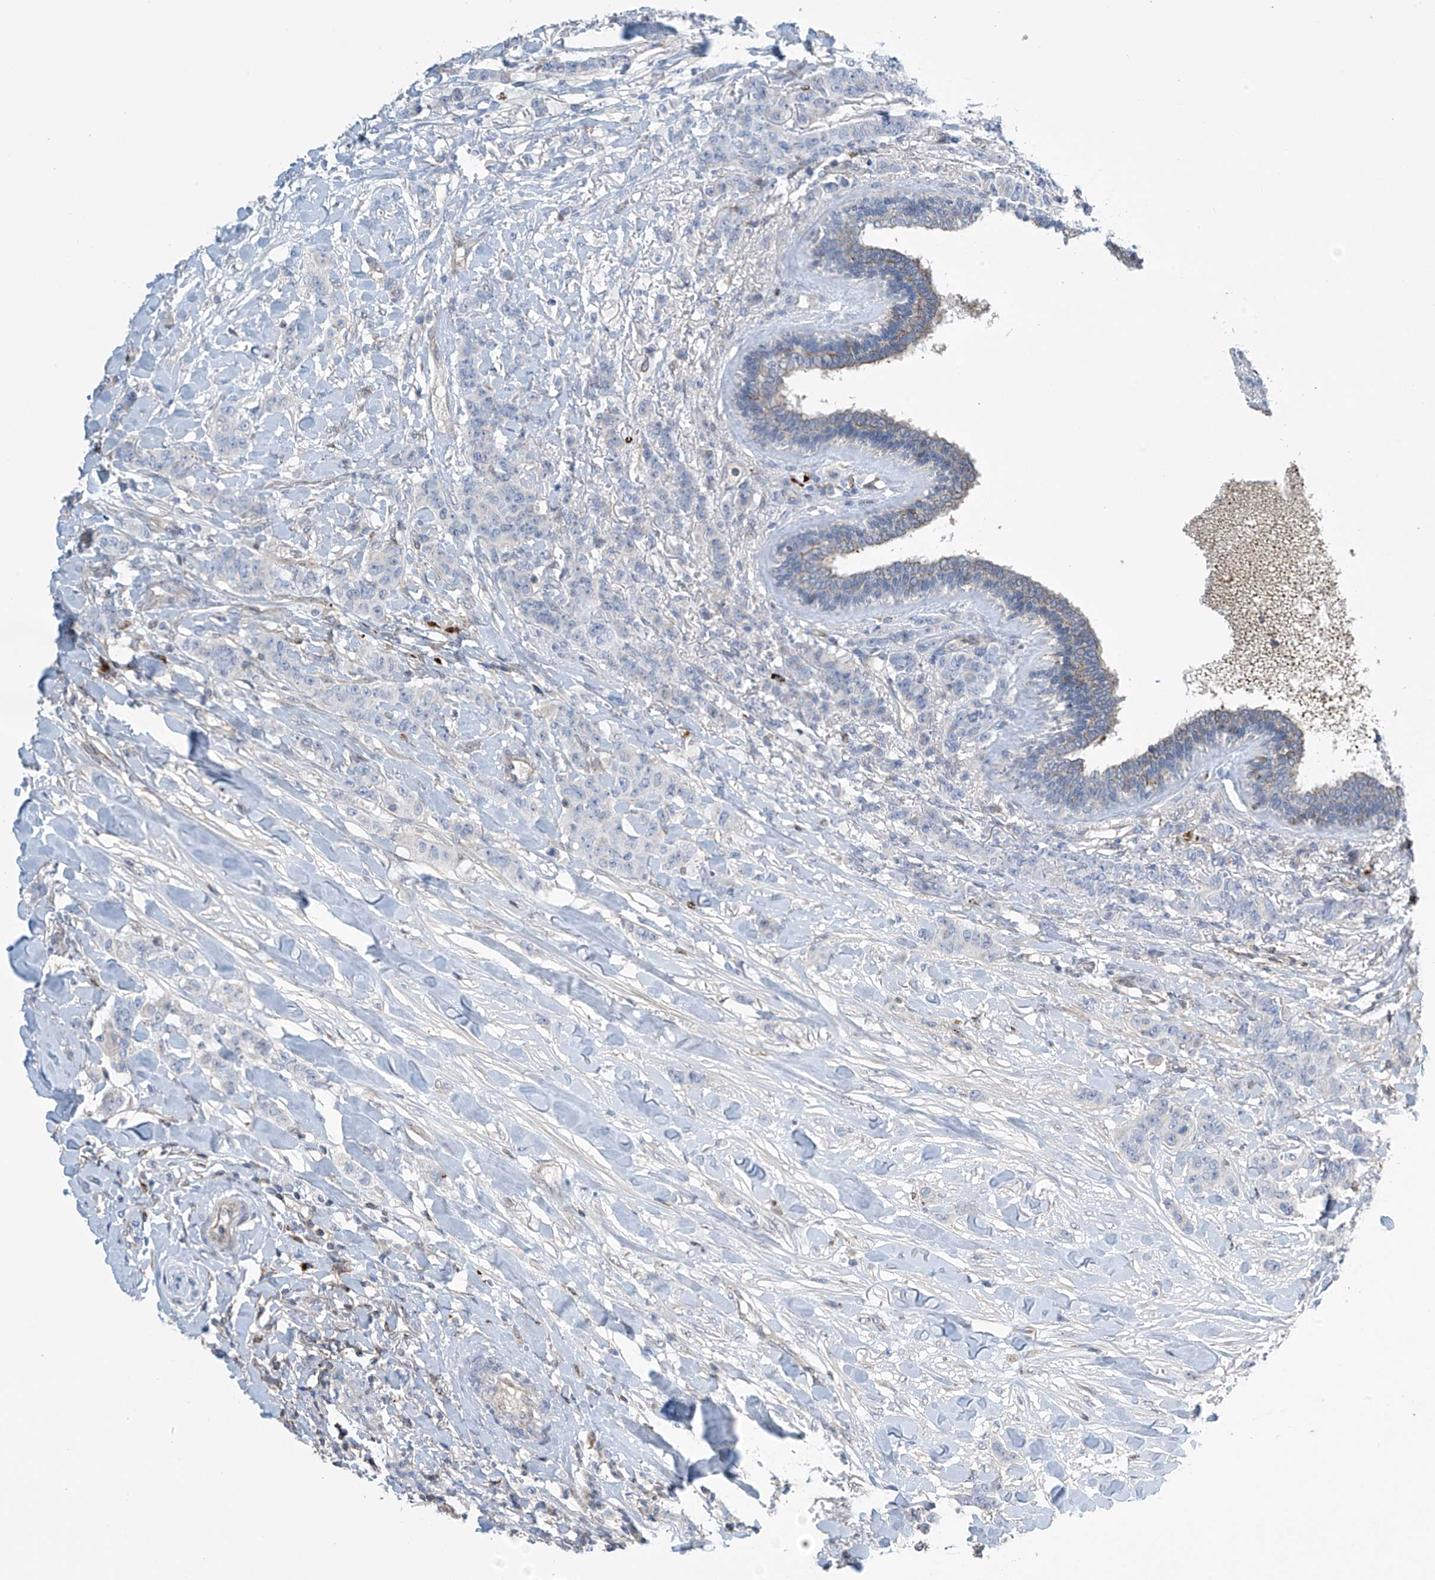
{"staining": {"intensity": "negative", "quantity": "none", "location": "none"}, "tissue": "breast cancer", "cell_type": "Tumor cells", "image_type": "cancer", "snomed": [{"axis": "morphology", "description": "Duct carcinoma"}, {"axis": "topography", "description": "Breast"}], "caption": "An image of human breast cancer (infiltrating ductal carcinoma) is negative for staining in tumor cells. (Brightfield microscopy of DAB (3,3'-diaminobenzidine) IHC at high magnification).", "gene": "IBA57", "patient": {"sex": "female", "age": 40}}